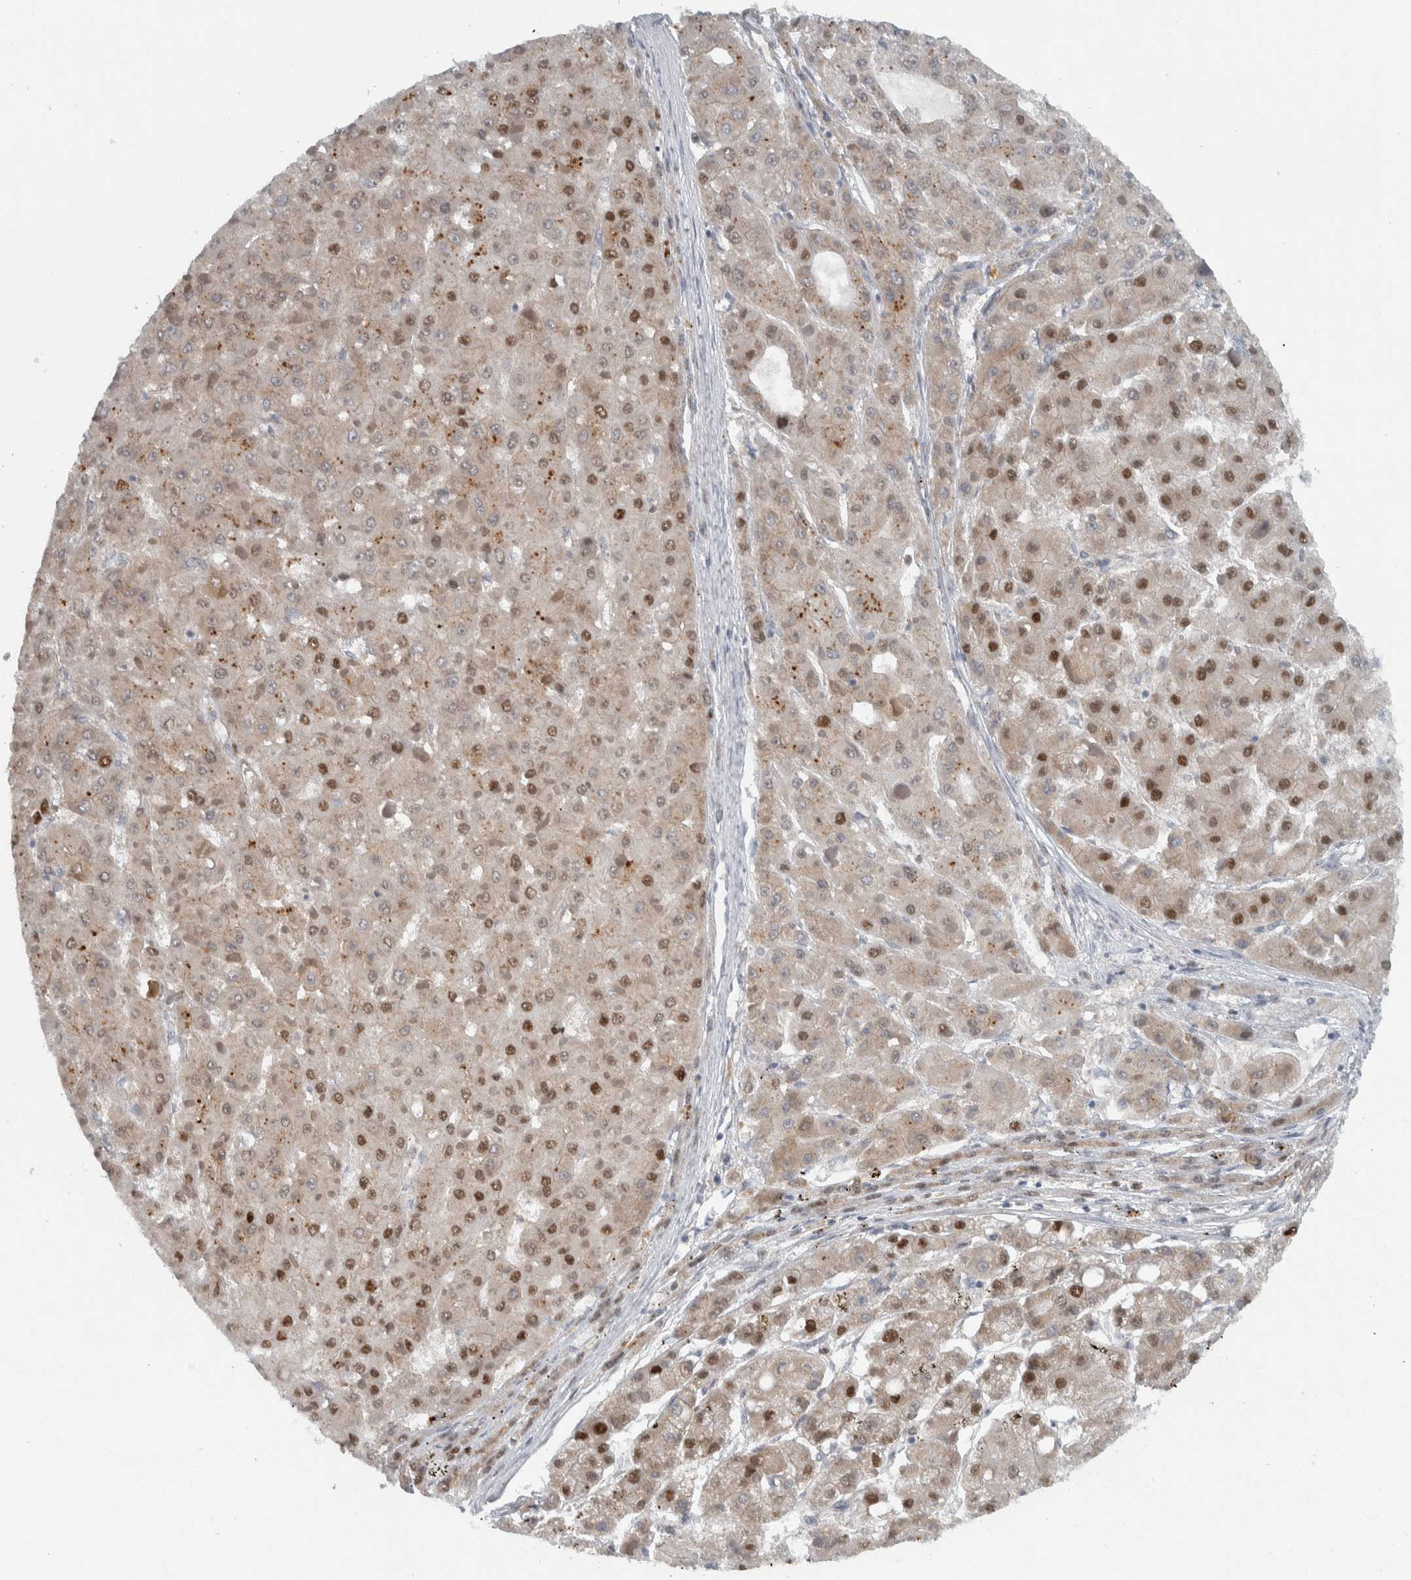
{"staining": {"intensity": "moderate", "quantity": ">75%", "location": "cytoplasmic/membranous,nuclear"}, "tissue": "liver cancer", "cell_type": "Tumor cells", "image_type": "cancer", "snomed": [{"axis": "morphology", "description": "Carcinoma, Hepatocellular, NOS"}, {"axis": "topography", "description": "Liver"}], "caption": "Moderate cytoplasmic/membranous and nuclear positivity is identified in approximately >75% of tumor cells in hepatocellular carcinoma (liver). The staining was performed using DAB to visualize the protein expression in brown, while the nuclei were stained in blue with hematoxylin (Magnification: 20x).", "gene": "ADPRM", "patient": {"sex": "female", "age": 73}}